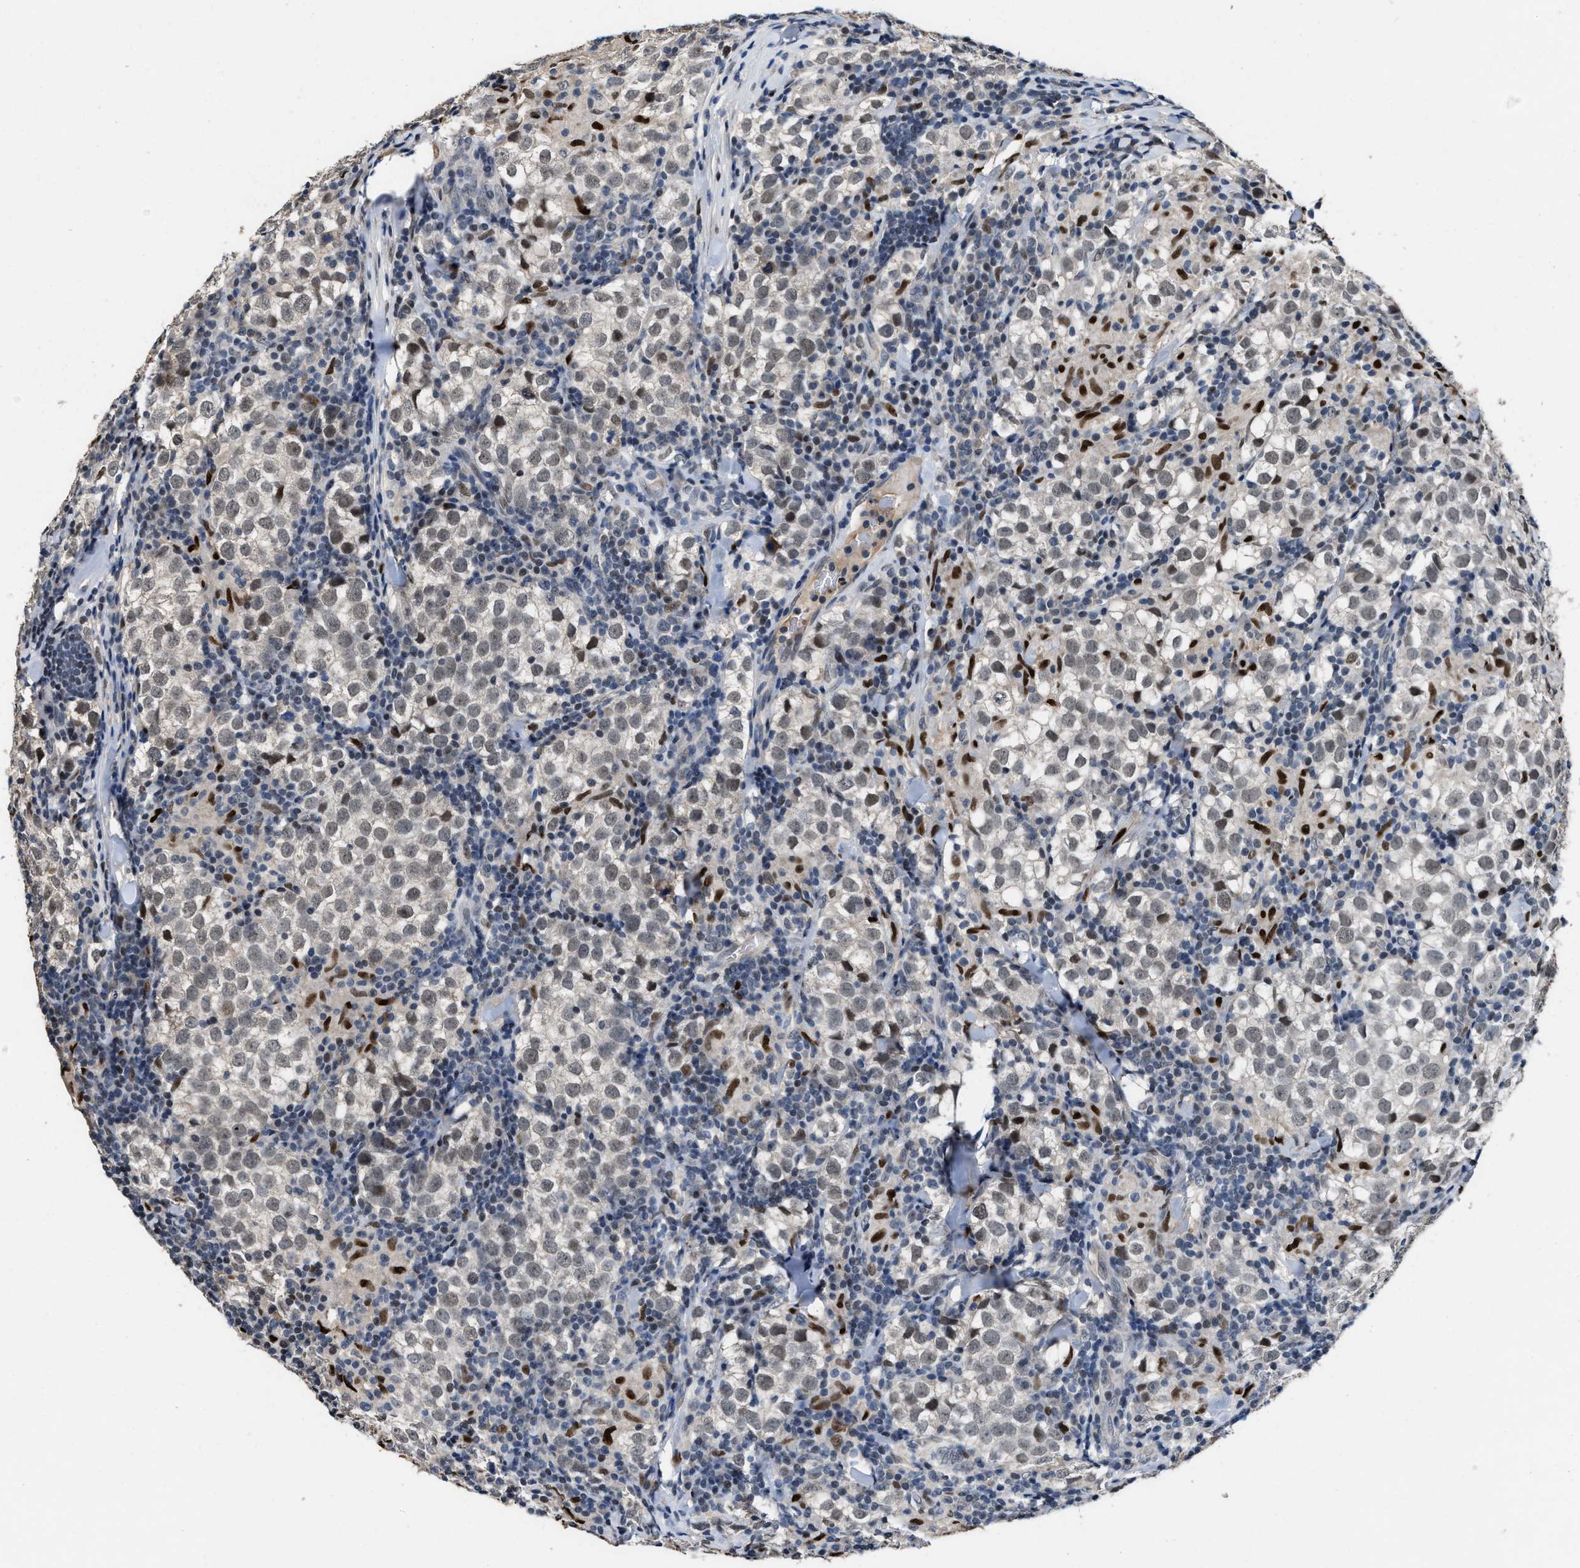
{"staining": {"intensity": "negative", "quantity": "none", "location": "none"}, "tissue": "testis cancer", "cell_type": "Tumor cells", "image_type": "cancer", "snomed": [{"axis": "morphology", "description": "Seminoma, NOS"}, {"axis": "morphology", "description": "Carcinoma, Embryonal, NOS"}, {"axis": "topography", "description": "Testis"}], "caption": "Immunohistochemical staining of testis cancer displays no significant staining in tumor cells. Brightfield microscopy of immunohistochemistry (IHC) stained with DAB (brown) and hematoxylin (blue), captured at high magnification.", "gene": "ZNF20", "patient": {"sex": "male", "age": 36}}